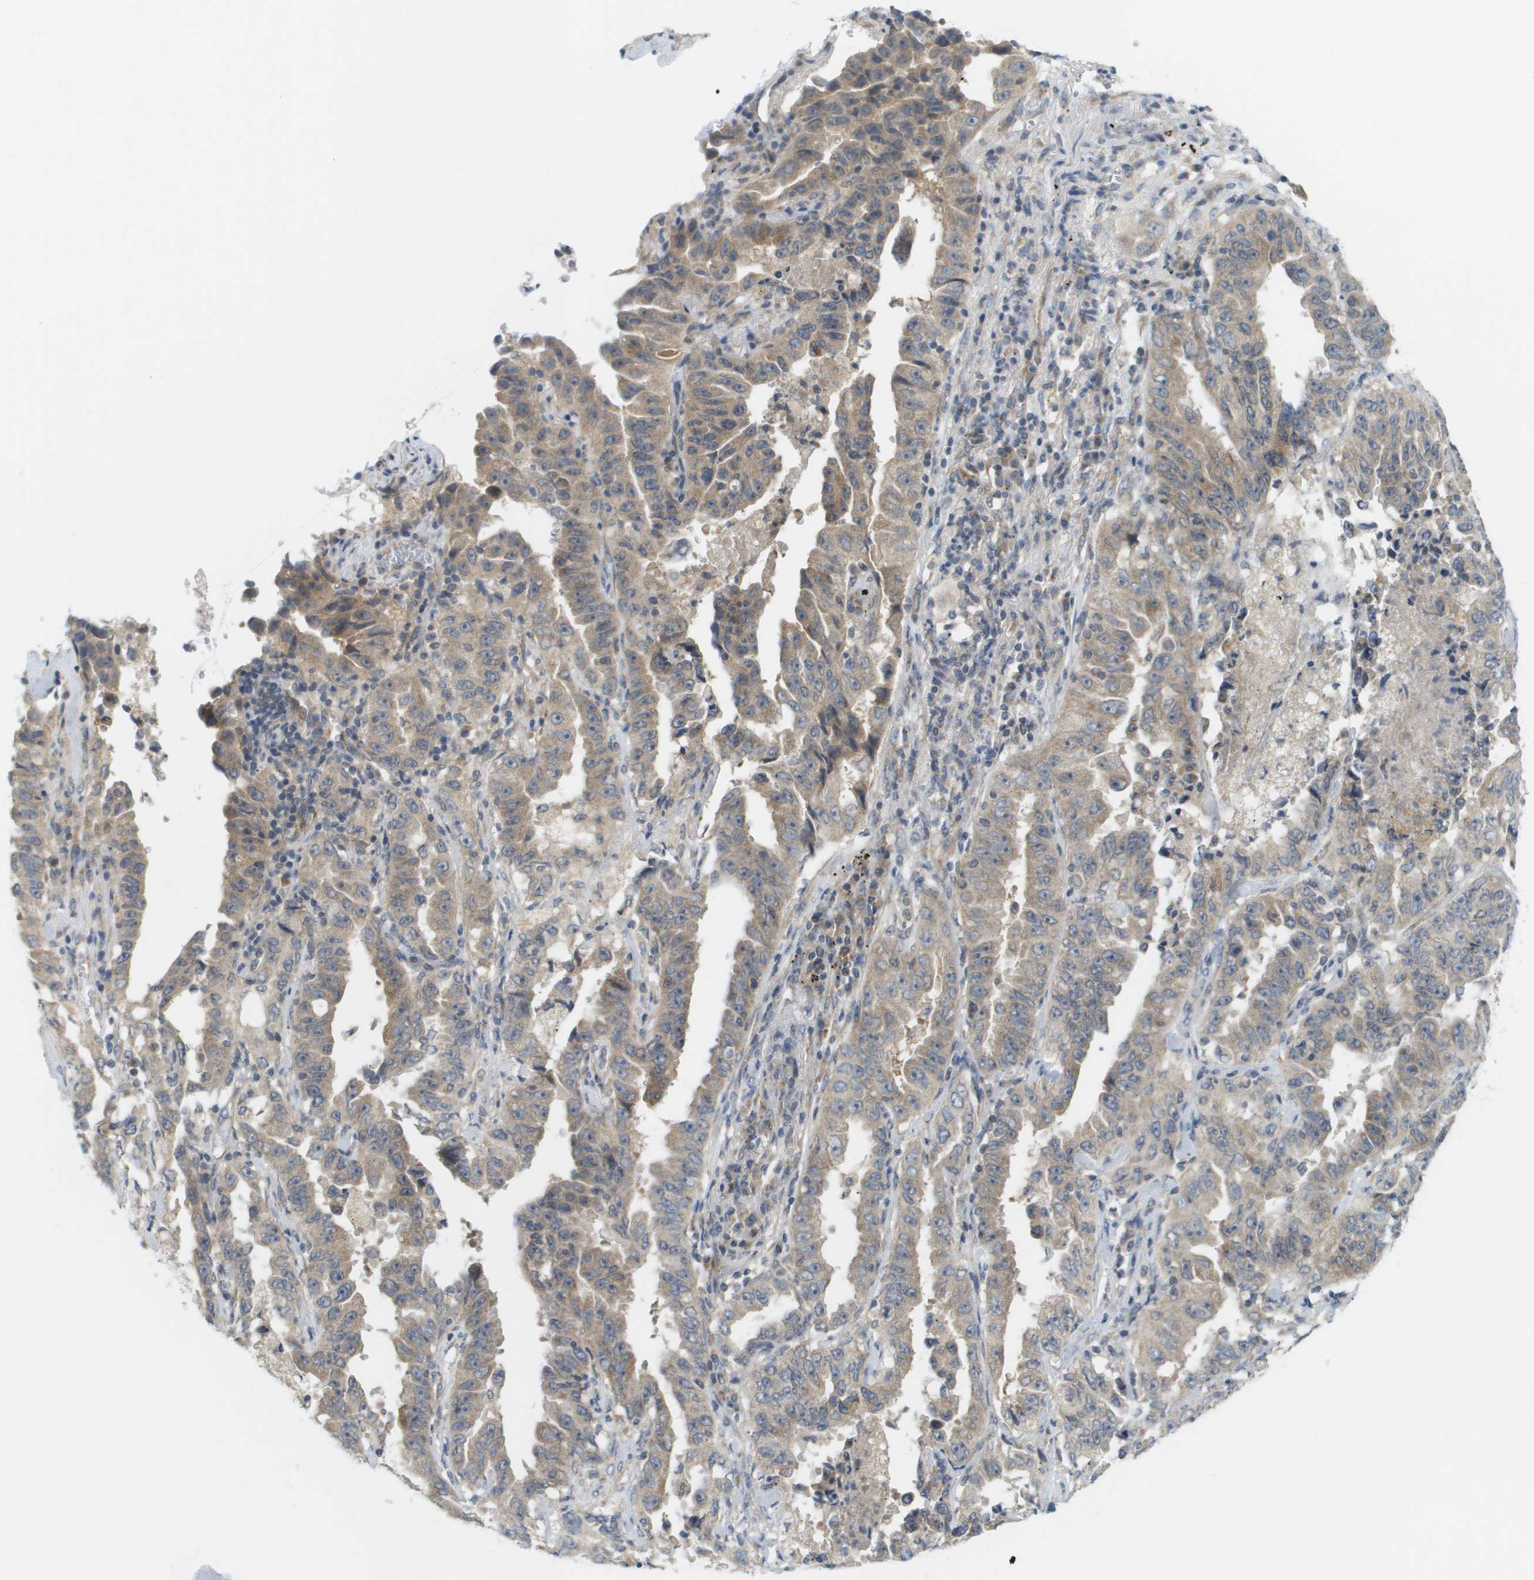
{"staining": {"intensity": "weak", "quantity": ">75%", "location": "cytoplasmic/membranous"}, "tissue": "lung cancer", "cell_type": "Tumor cells", "image_type": "cancer", "snomed": [{"axis": "morphology", "description": "Adenocarcinoma, NOS"}, {"axis": "topography", "description": "Lung"}], "caption": "Immunohistochemical staining of lung cancer reveals weak cytoplasmic/membranous protein staining in approximately >75% of tumor cells.", "gene": "PROC", "patient": {"sex": "female", "age": 51}}